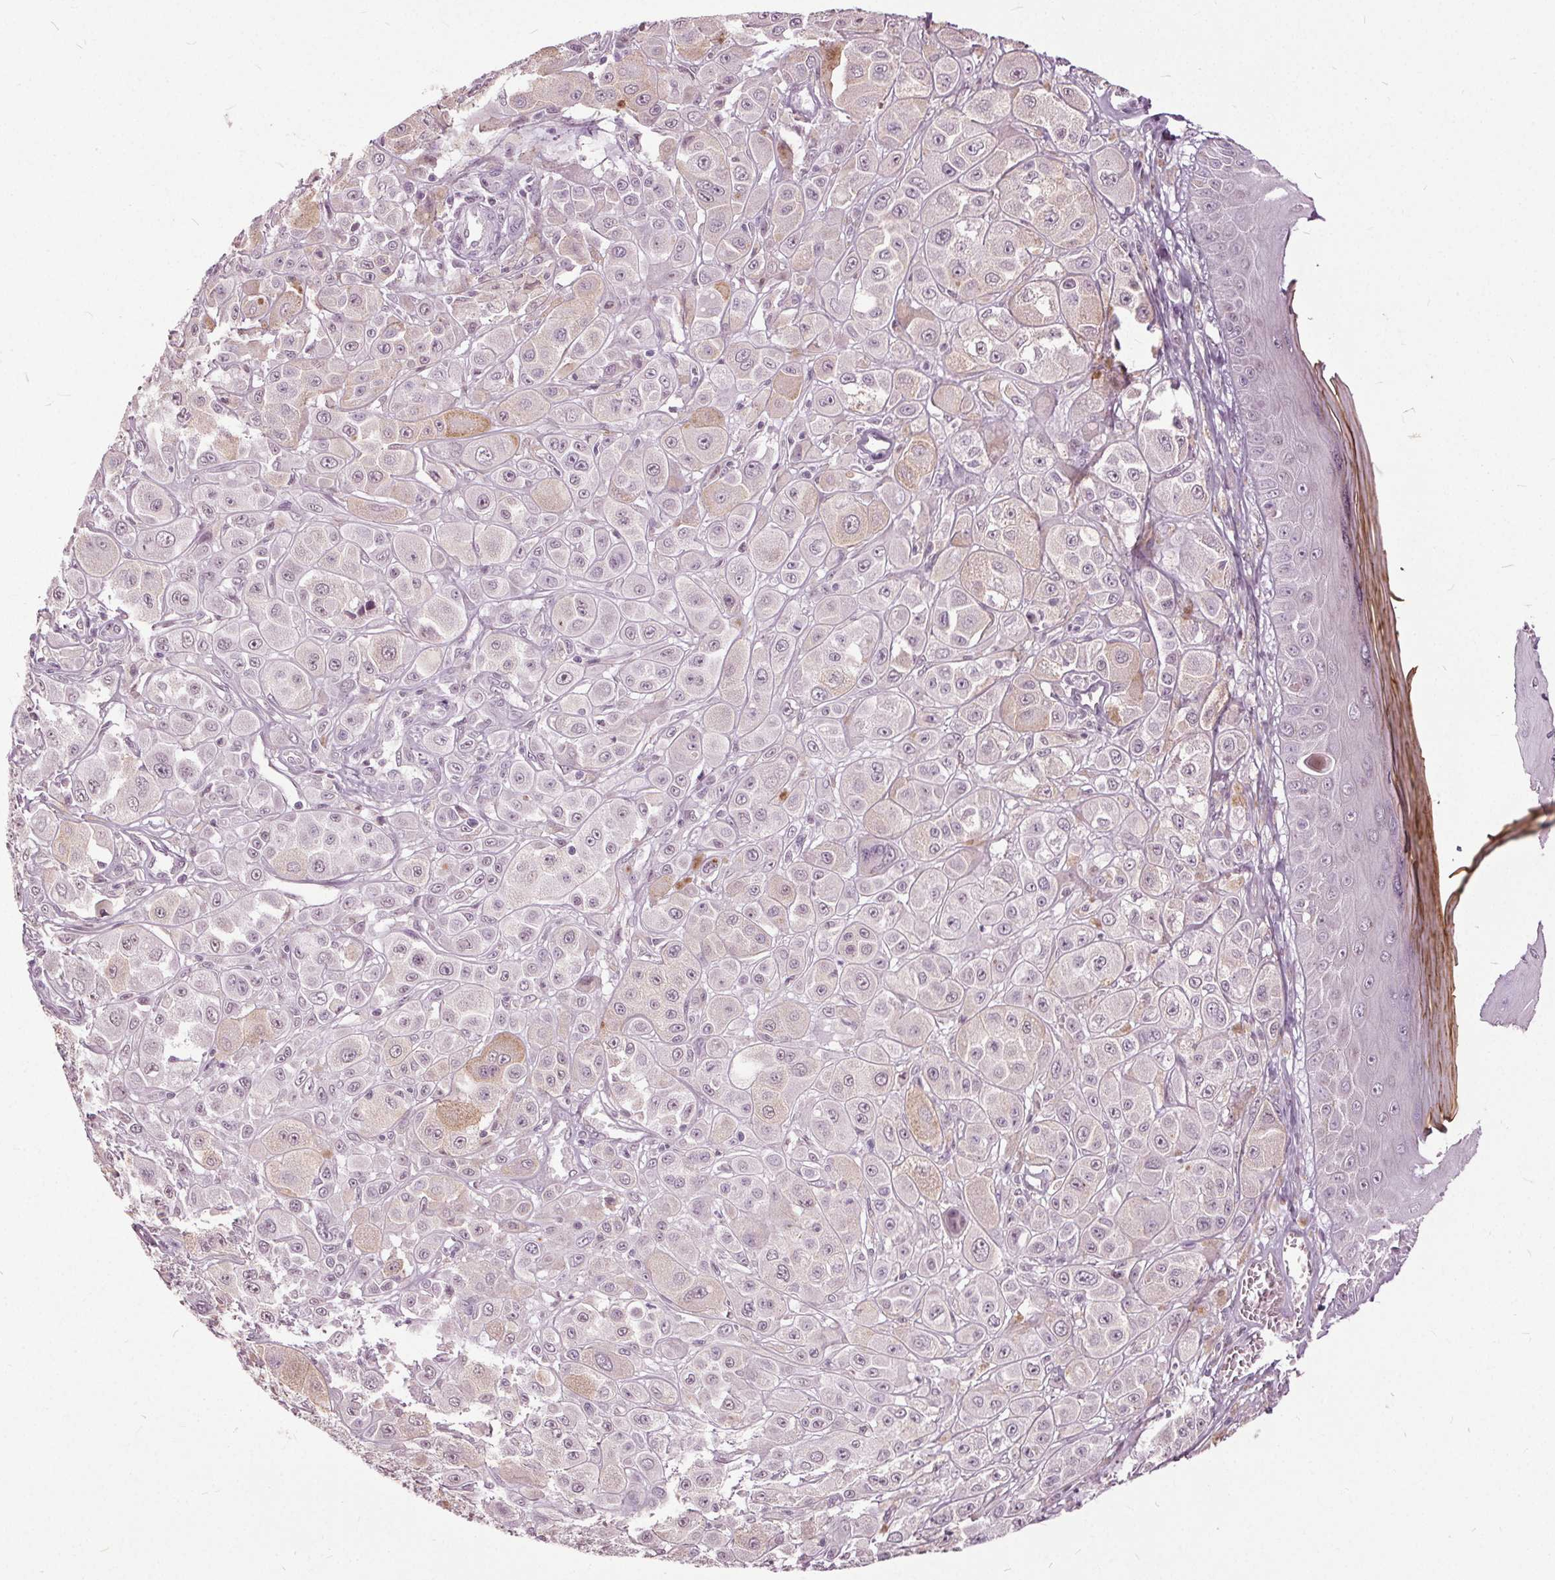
{"staining": {"intensity": "negative", "quantity": "none", "location": "none"}, "tissue": "melanoma", "cell_type": "Tumor cells", "image_type": "cancer", "snomed": [{"axis": "morphology", "description": "Malignant melanoma, NOS"}, {"axis": "topography", "description": "Skin"}], "caption": "Human malignant melanoma stained for a protein using immunohistochemistry (IHC) shows no staining in tumor cells.", "gene": "CXCL16", "patient": {"sex": "male", "age": 67}}